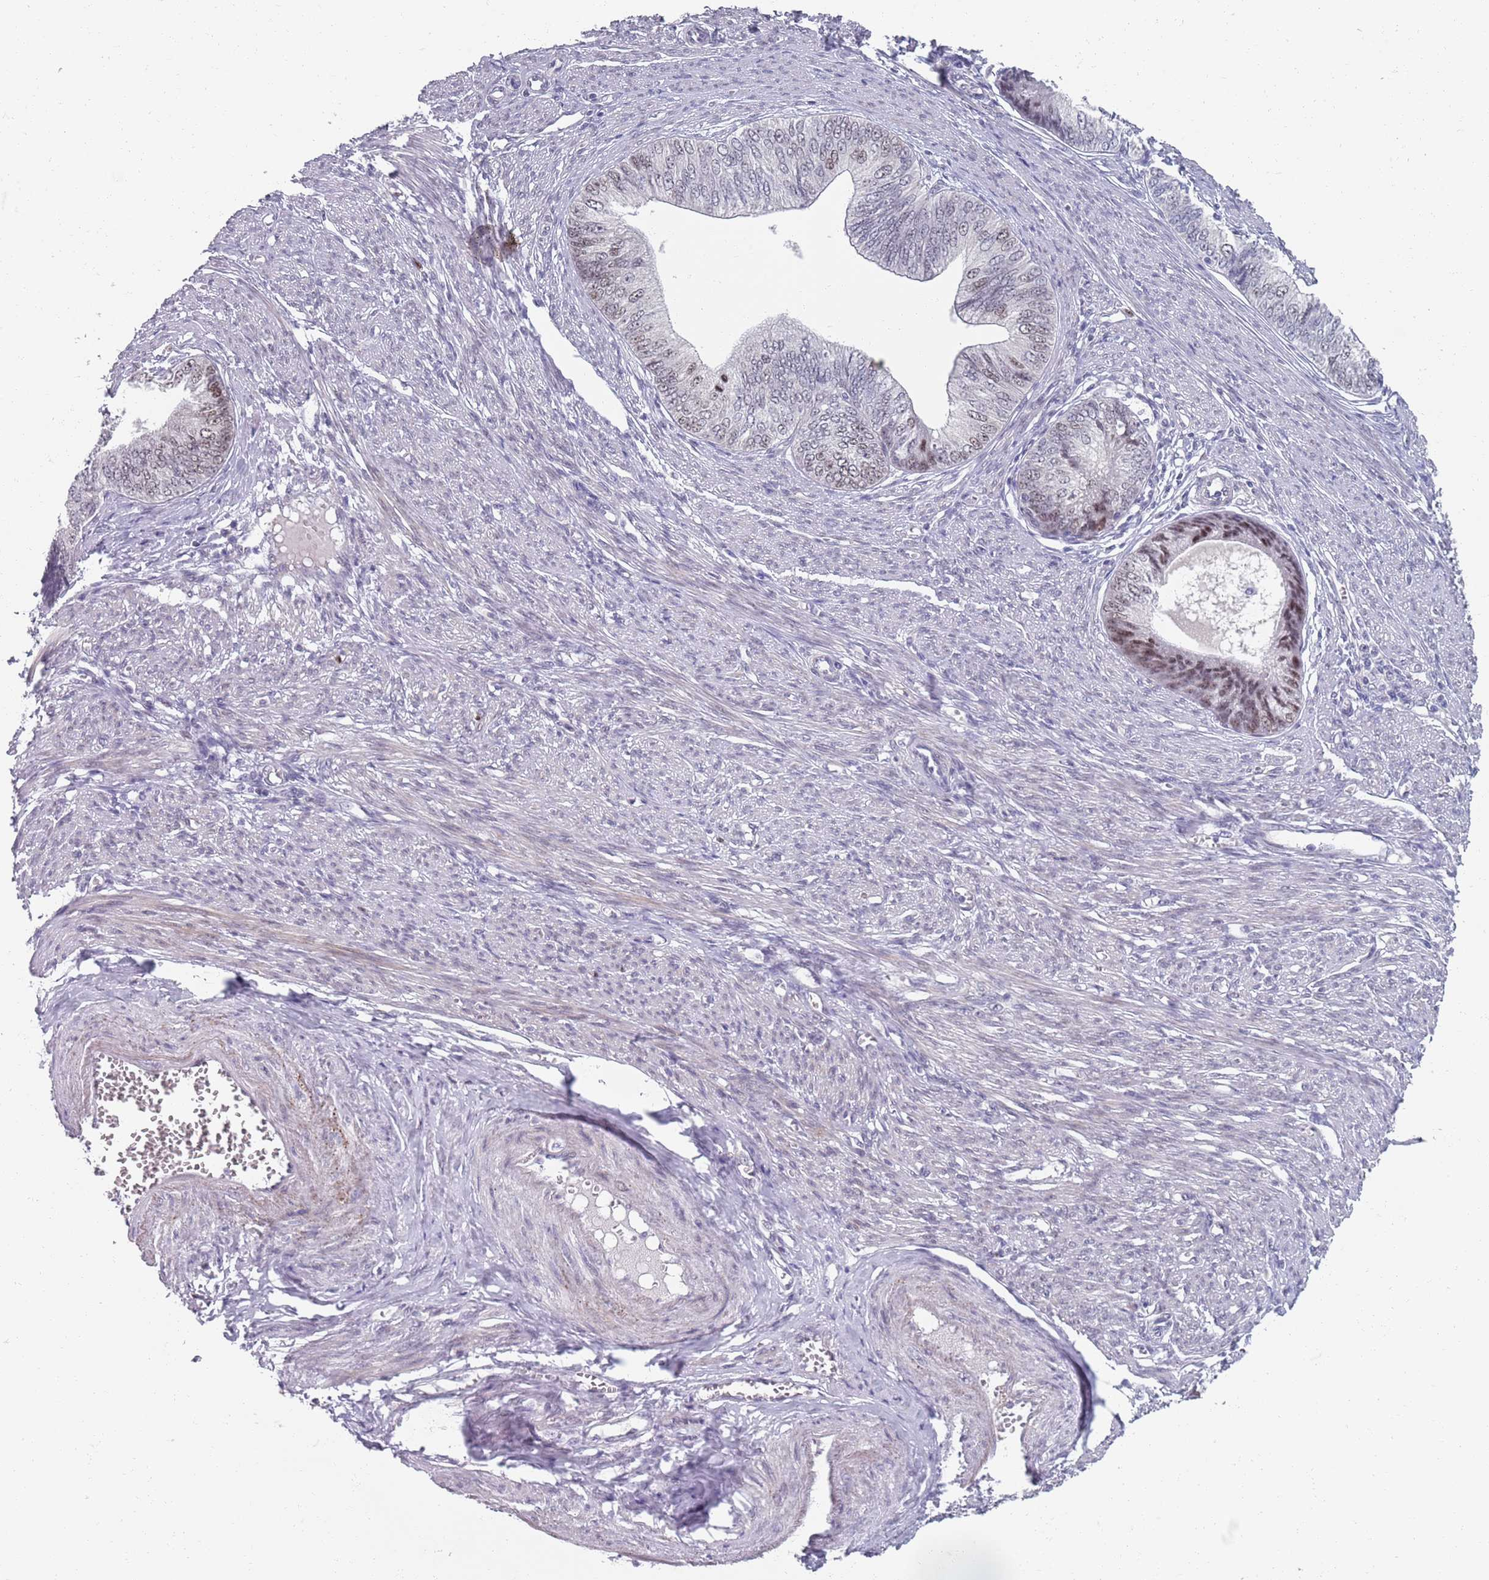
{"staining": {"intensity": "moderate", "quantity": "<25%", "location": "nuclear"}, "tissue": "endometrial cancer", "cell_type": "Tumor cells", "image_type": "cancer", "snomed": [{"axis": "morphology", "description": "Adenocarcinoma, NOS"}, {"axis": "topography", "description": "Endometrium"}], "caption": "High-power microscopy captured an immunohistochemistry histopathology image of endometrial cancer (adenocarcinoma), revealing moderate nuclear positivity in about <25% of tumor cells. (IHC, brightfield microscopy, high magnification).", "gene": "SAMD1", "patient": {"sex": "female", "age": 68}}